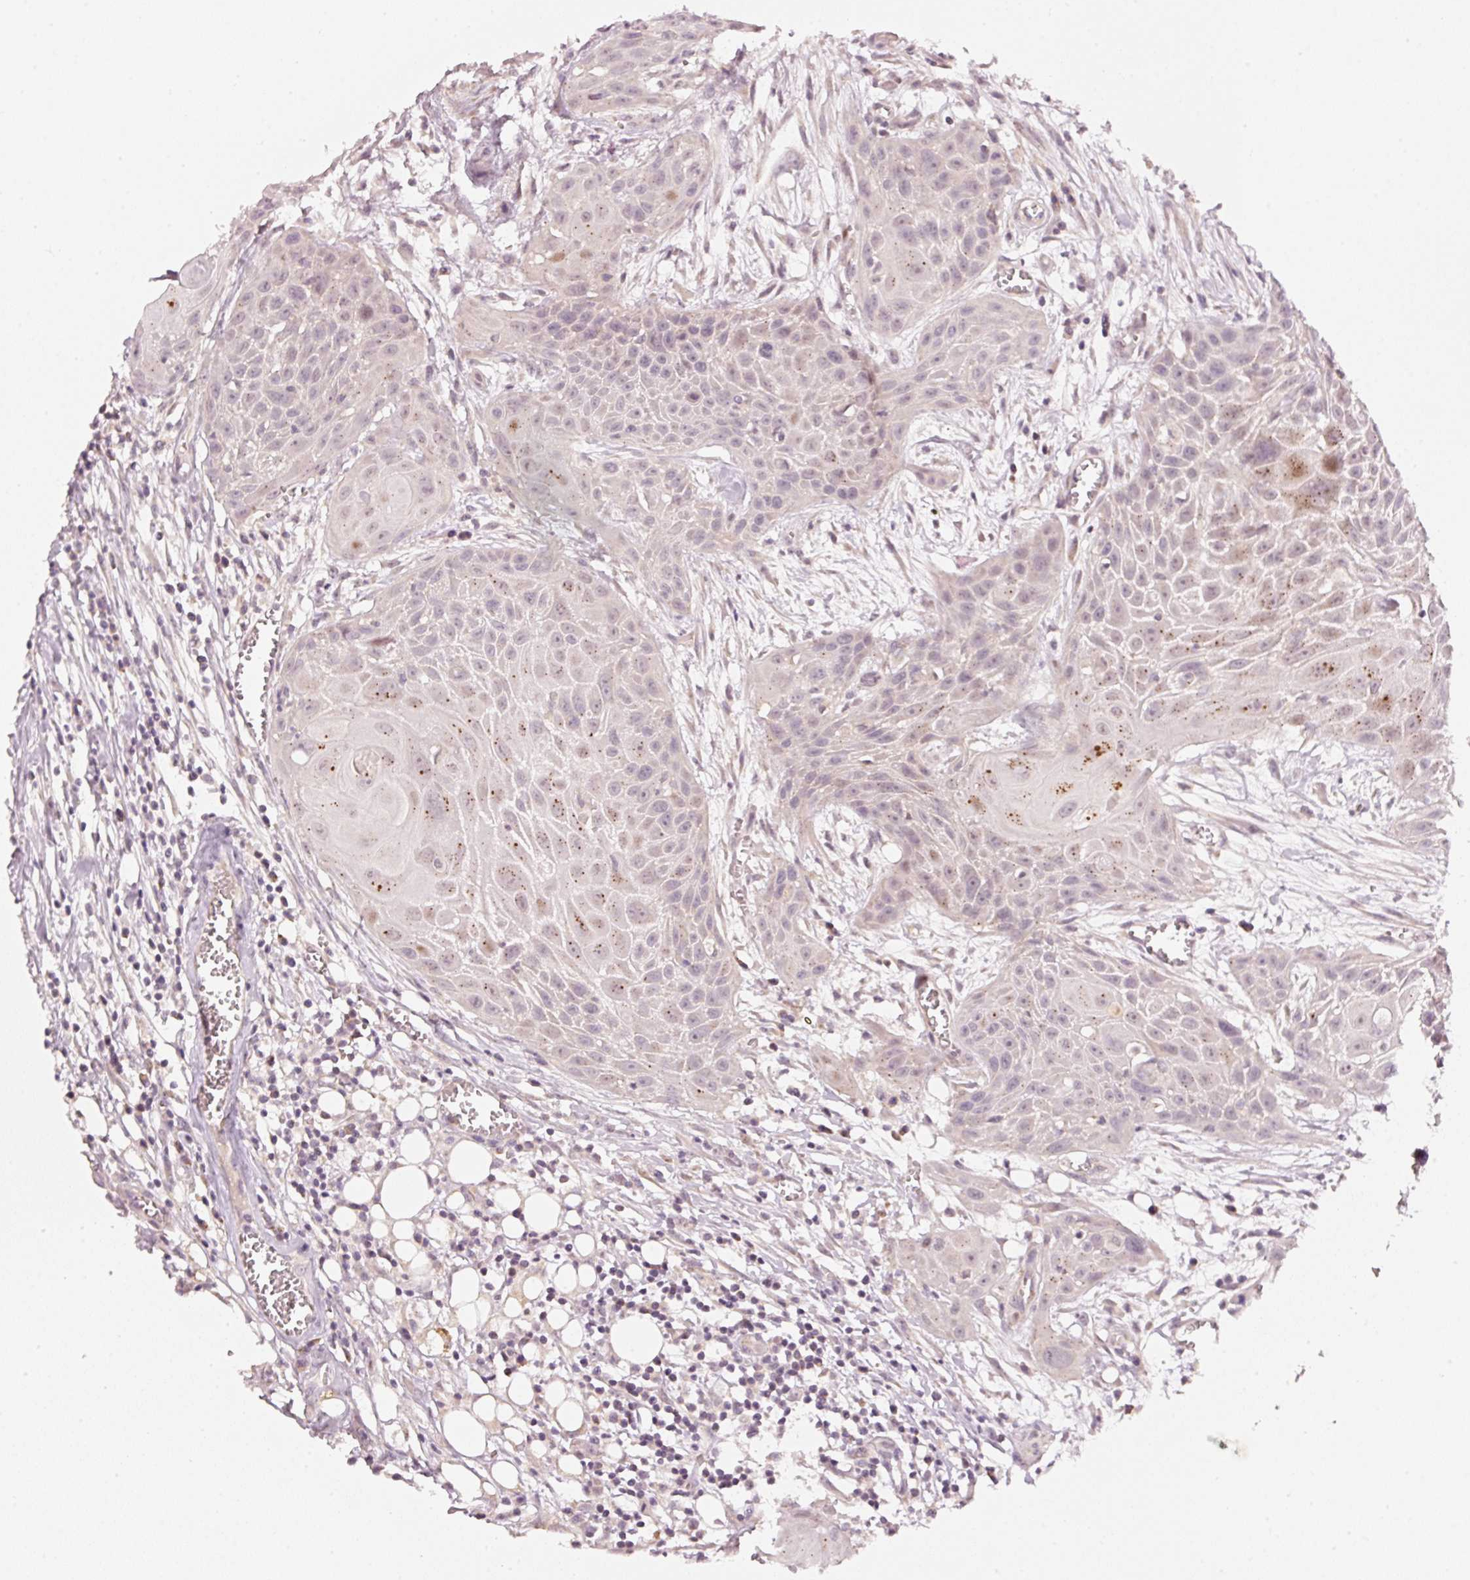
{"staining": {"intensity": "moderate", "quantity": "<25%", "location": "cytoplasmic/membranous"}, "tissue": "head and neck cancer", "cell_type": "Tumor cells", "image_type": "cancer", "snomed": [{"axis": "morphology", "description": "Squamous cell carcinoma, NOS"}, {"axis": "topography", "description": "Lymph node"}, {"axis": "topography", "description": "Salivary gland"}, {"axis": "topography", "description": "Head-Neck"}], "caption": "Immunohistochemistry (IHC) image of head and neck cancer (squamous cell carcinoma) stained for a protein (brown), which demonstrates low levels of moderate cytoplasmic/membranous positivity in approximately <25% of tumor cells.", "gene": "TOB2", "patient": {"sex": "female", "age": 74}}